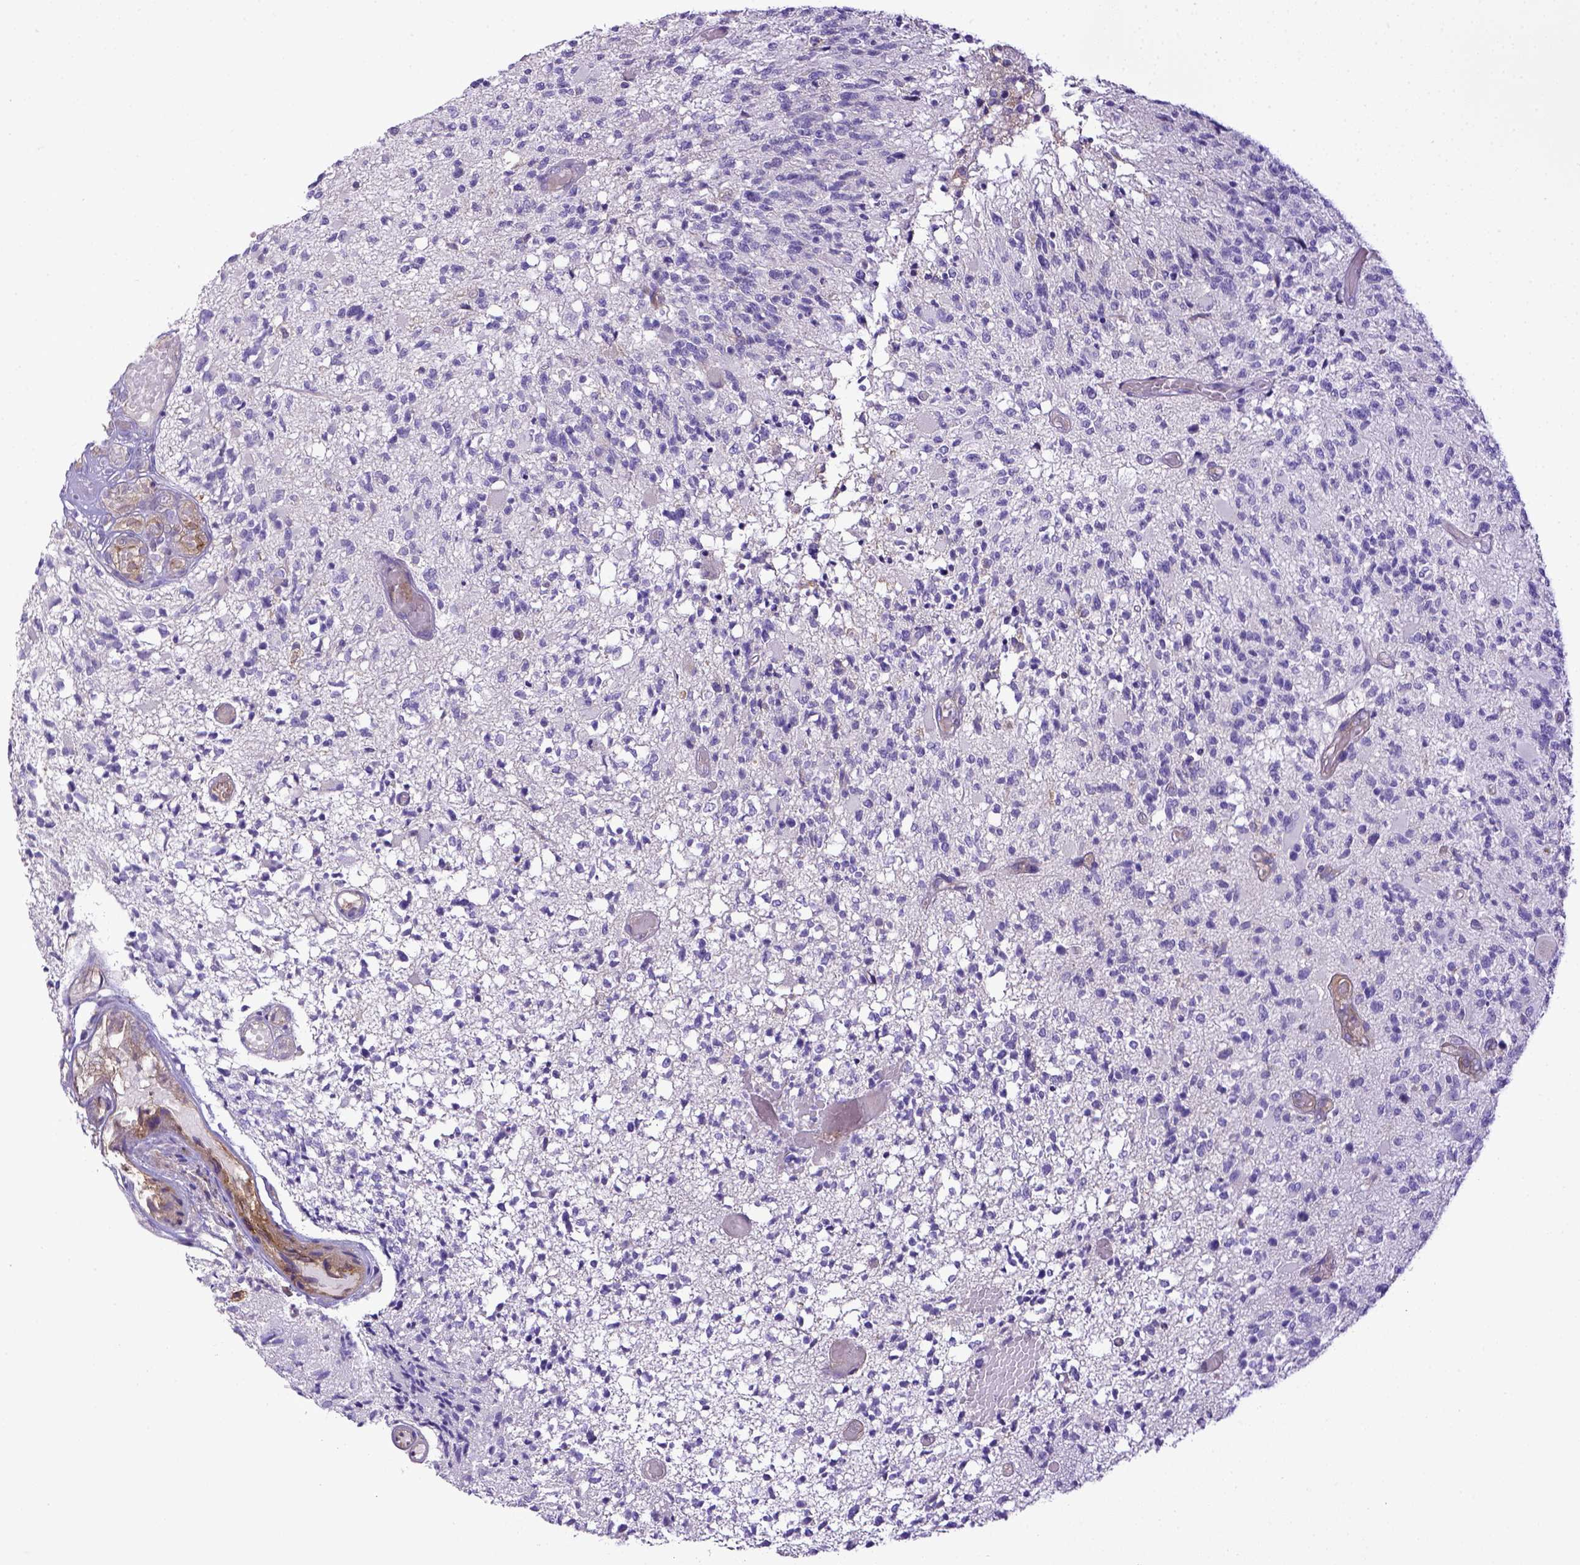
{"staining": {"intensity": "negative", "quantity": "none", "location": "none"}, "tissue": "glioma", "cell_type": "Tumor cells", "image_type": "cancer", "snomed": [{"axis": "morphology", "description": "Glioma, malignant, High grade"}, {"axis": "topography", "description": "Brain"}], "caption": "IHC of malignant high-grade glioma reveals no expression in tumor cells.", "gene": "CD40", "patient": {"sex": "female", "age": 63}}